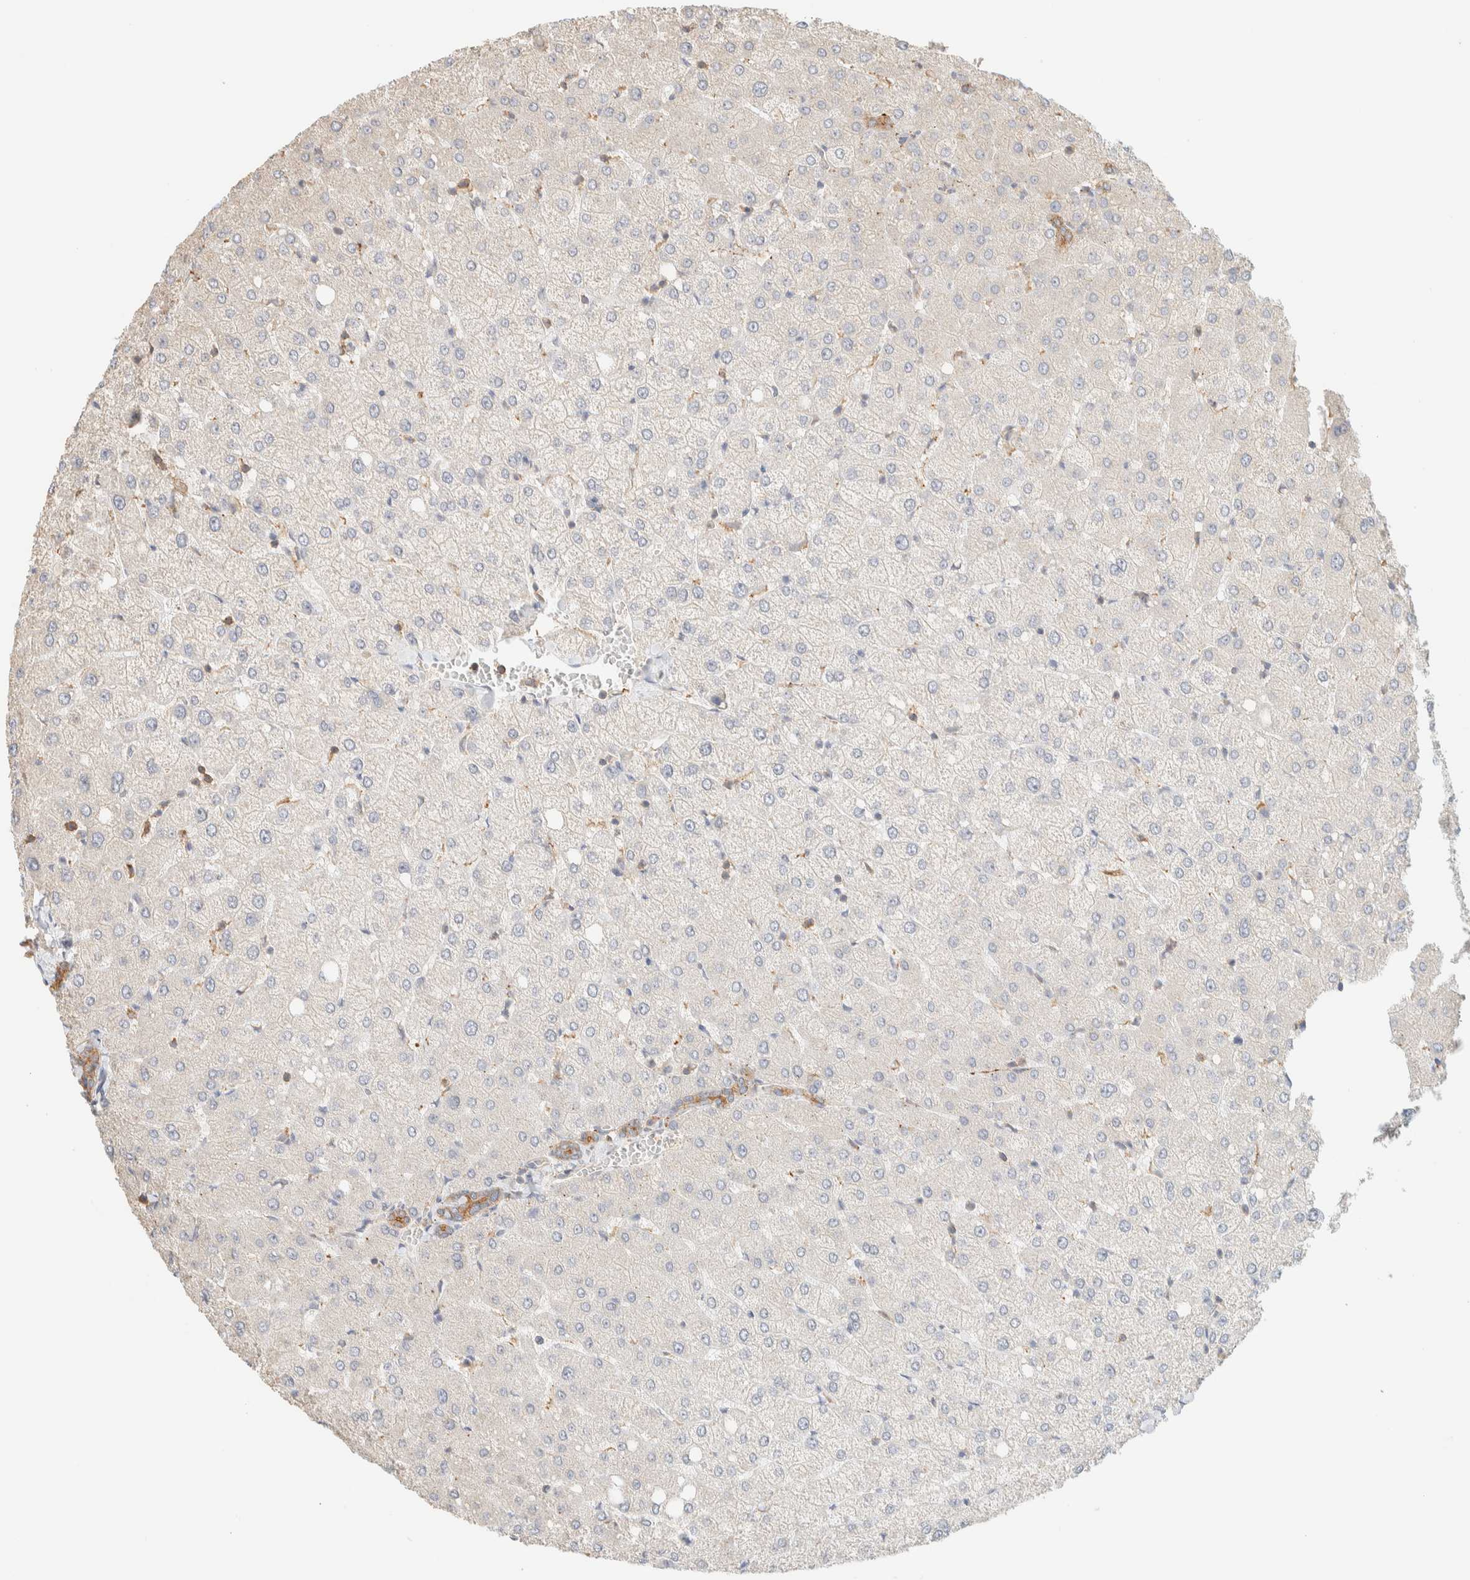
{"staining": {"intensity": "moderate", "quantity": ">75%", "location": "cytoplasmic/membranous"}, "tissue": "liver", "cell_type": "Cholangiocytes", "image_type": "normal", "snomed": [{"axis": "morphology", "description": "Normal tissue, NOS"}, {"axis": "topography", "description": "Liver"}], "caption": "High-magnification brightfield microscopy of benign liver stained with DAB (3,3'-diaminobenzidine) (brown) and counterstained with hematoxylin (blue). cholangiocytes exhibit moderate cytoplasmic/membranous positivity is identified in about>75% of cells.", "gene": "TBC1D8B", "patient": {"sex": "female", "age": 54}}